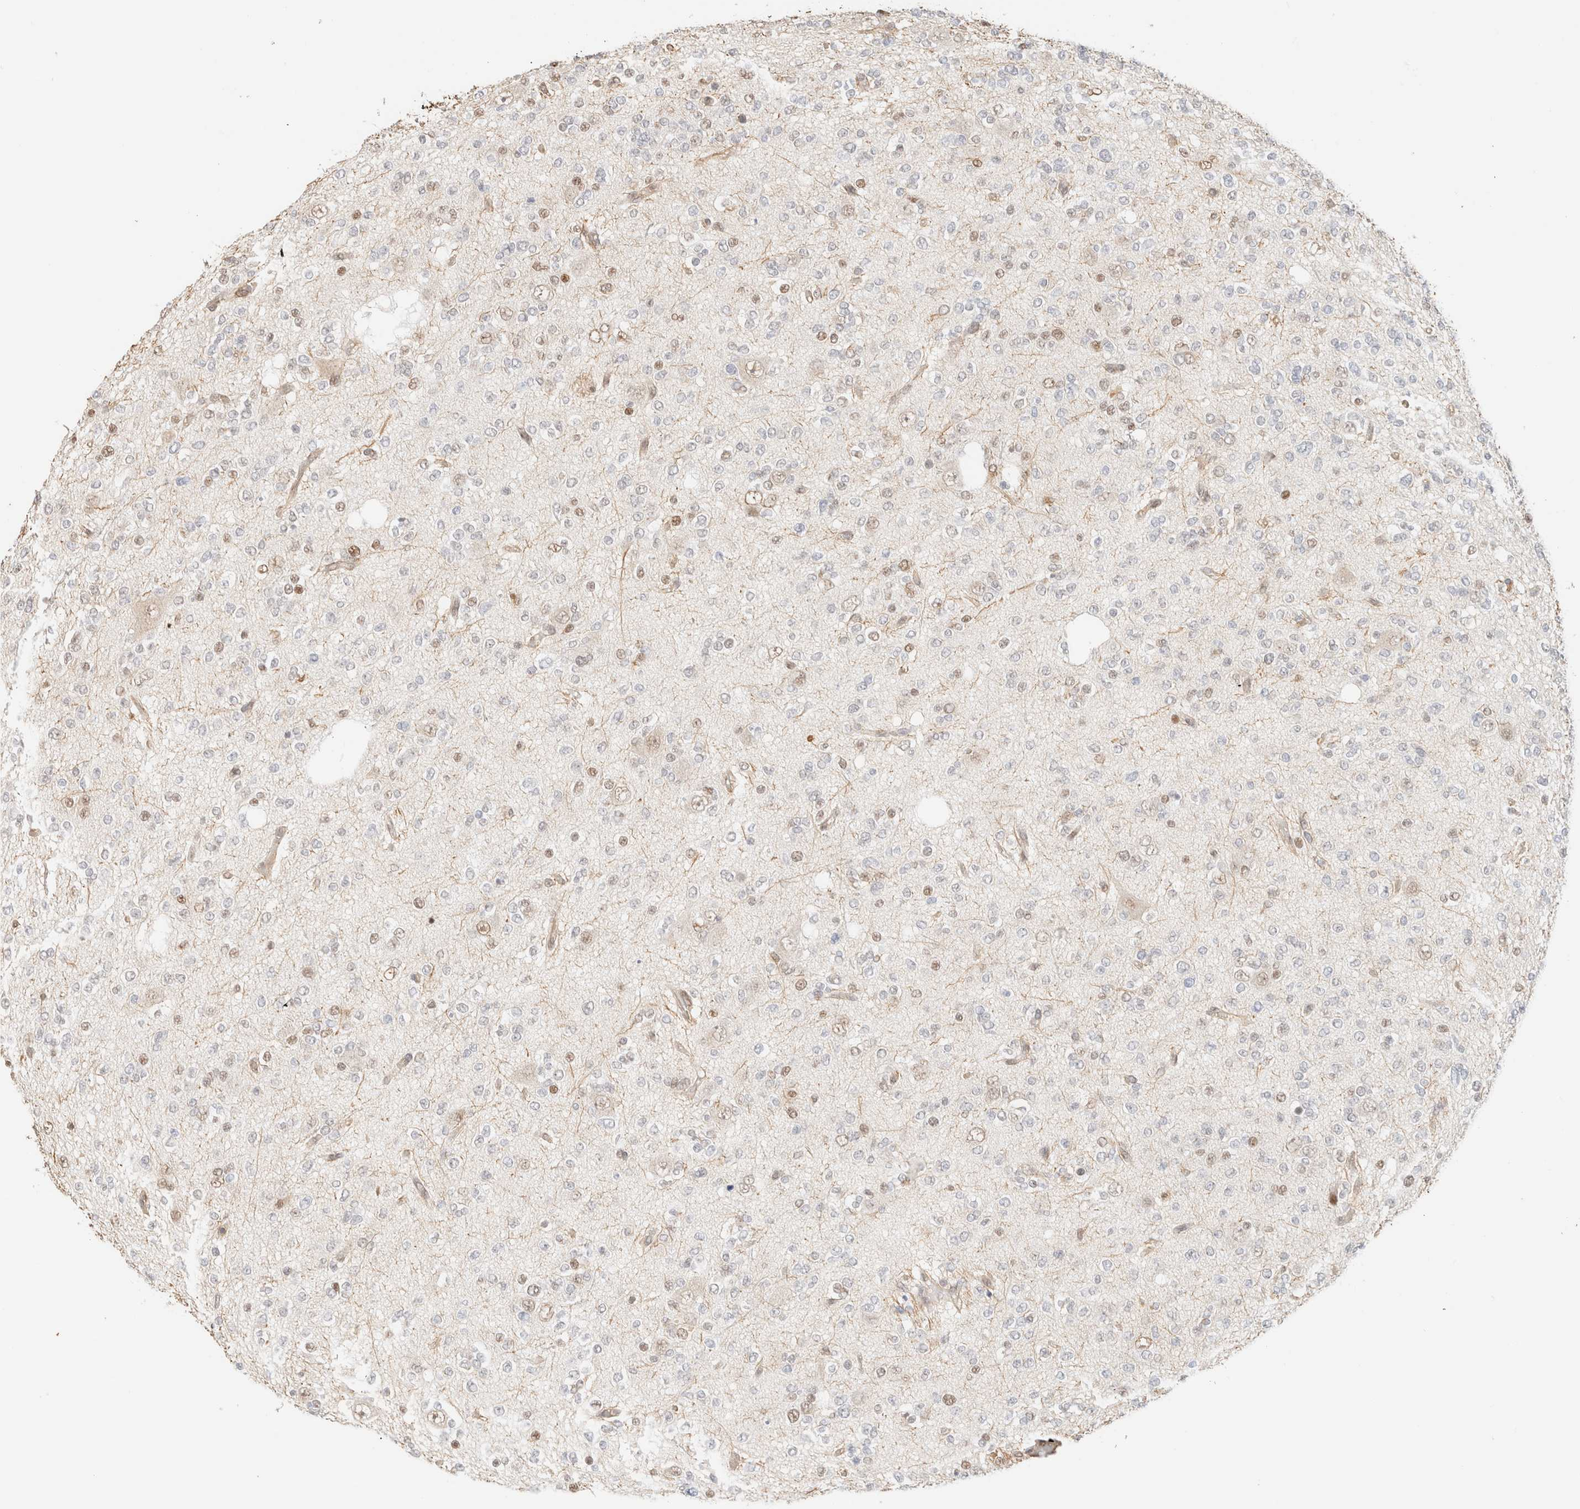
{"staining": {"intensity": "moderate", "quantity": "<25%", "location": "nuclear"}, "tissue": "glioma", "cell_type": "Tumor cells", "image_type": "cancer", "snomed": [{"axis": "morphology", "description": "Glioma, malignant, Low grade"}, {"axis": "topography", "description": "Brain"}], "caption": "Moderate nuclear positivity is identified in approximately <25% of tumor cells in glioma. (Stains: DAB (3,3'-diaminobenzidine) in brown, nuclei in blue, Microscopy: brightfield microscopy at high magnification).", "gene": "ARID5A", "patient": {"sex": "male", "age": 38}}